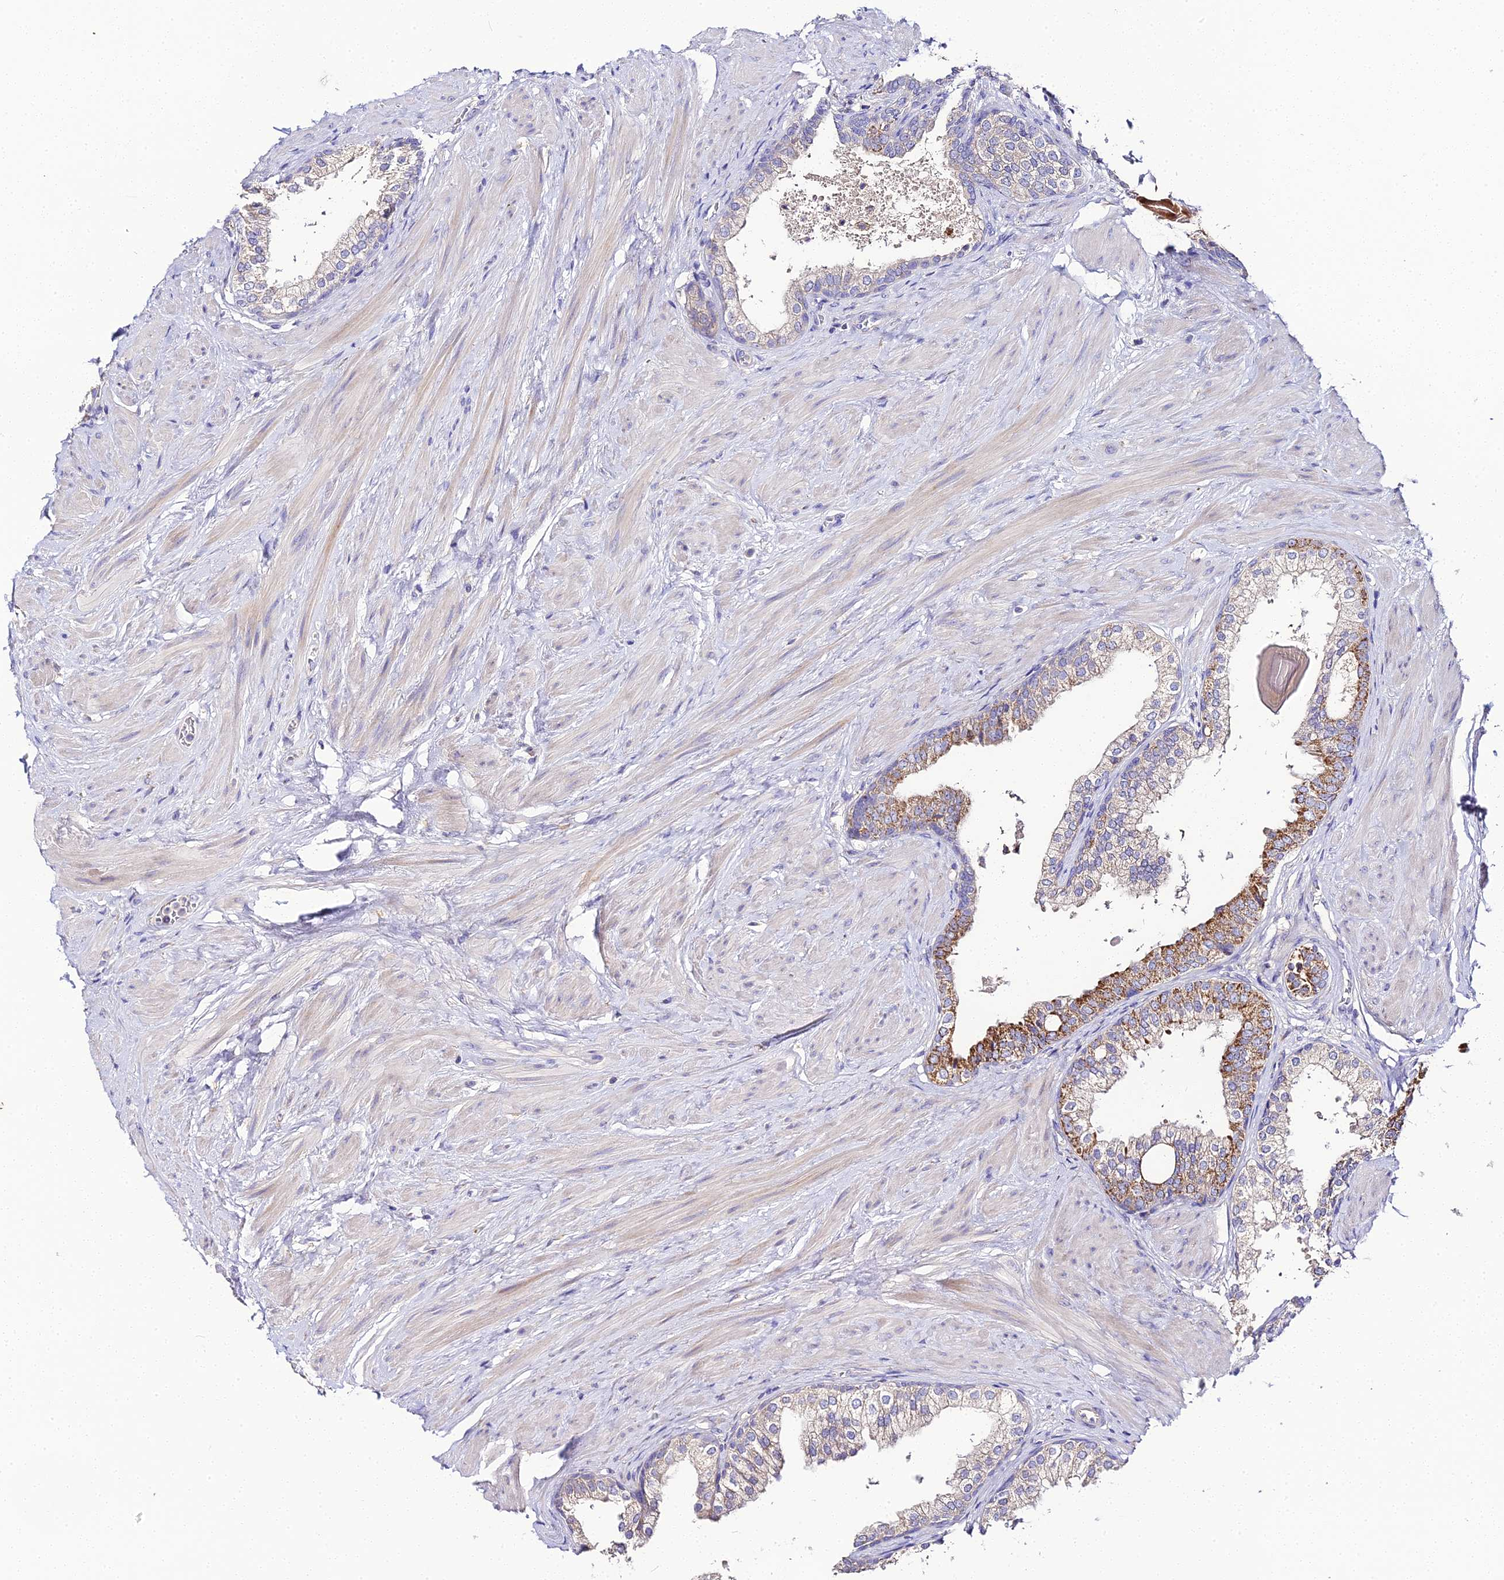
{"staining": {"intensity": "strong", "quantity": "<25%", "location": "cytoplasmic/membranous"}, "tissue": "prostate", "cell_type": "Glandular cells", "image_type": "normal", "snomed": [{"axis": "morphology", "description": "Normal tissue, NOS"}, {"axis": "topography", "description": "Prostate"}], "caption": "Unremarkable prostate demonstrates strong cytoplasmic/membranous expression in approximately <25% of glandular cells.", "gene": "SCX", "patient": {"sex": "male", "age": 48}}